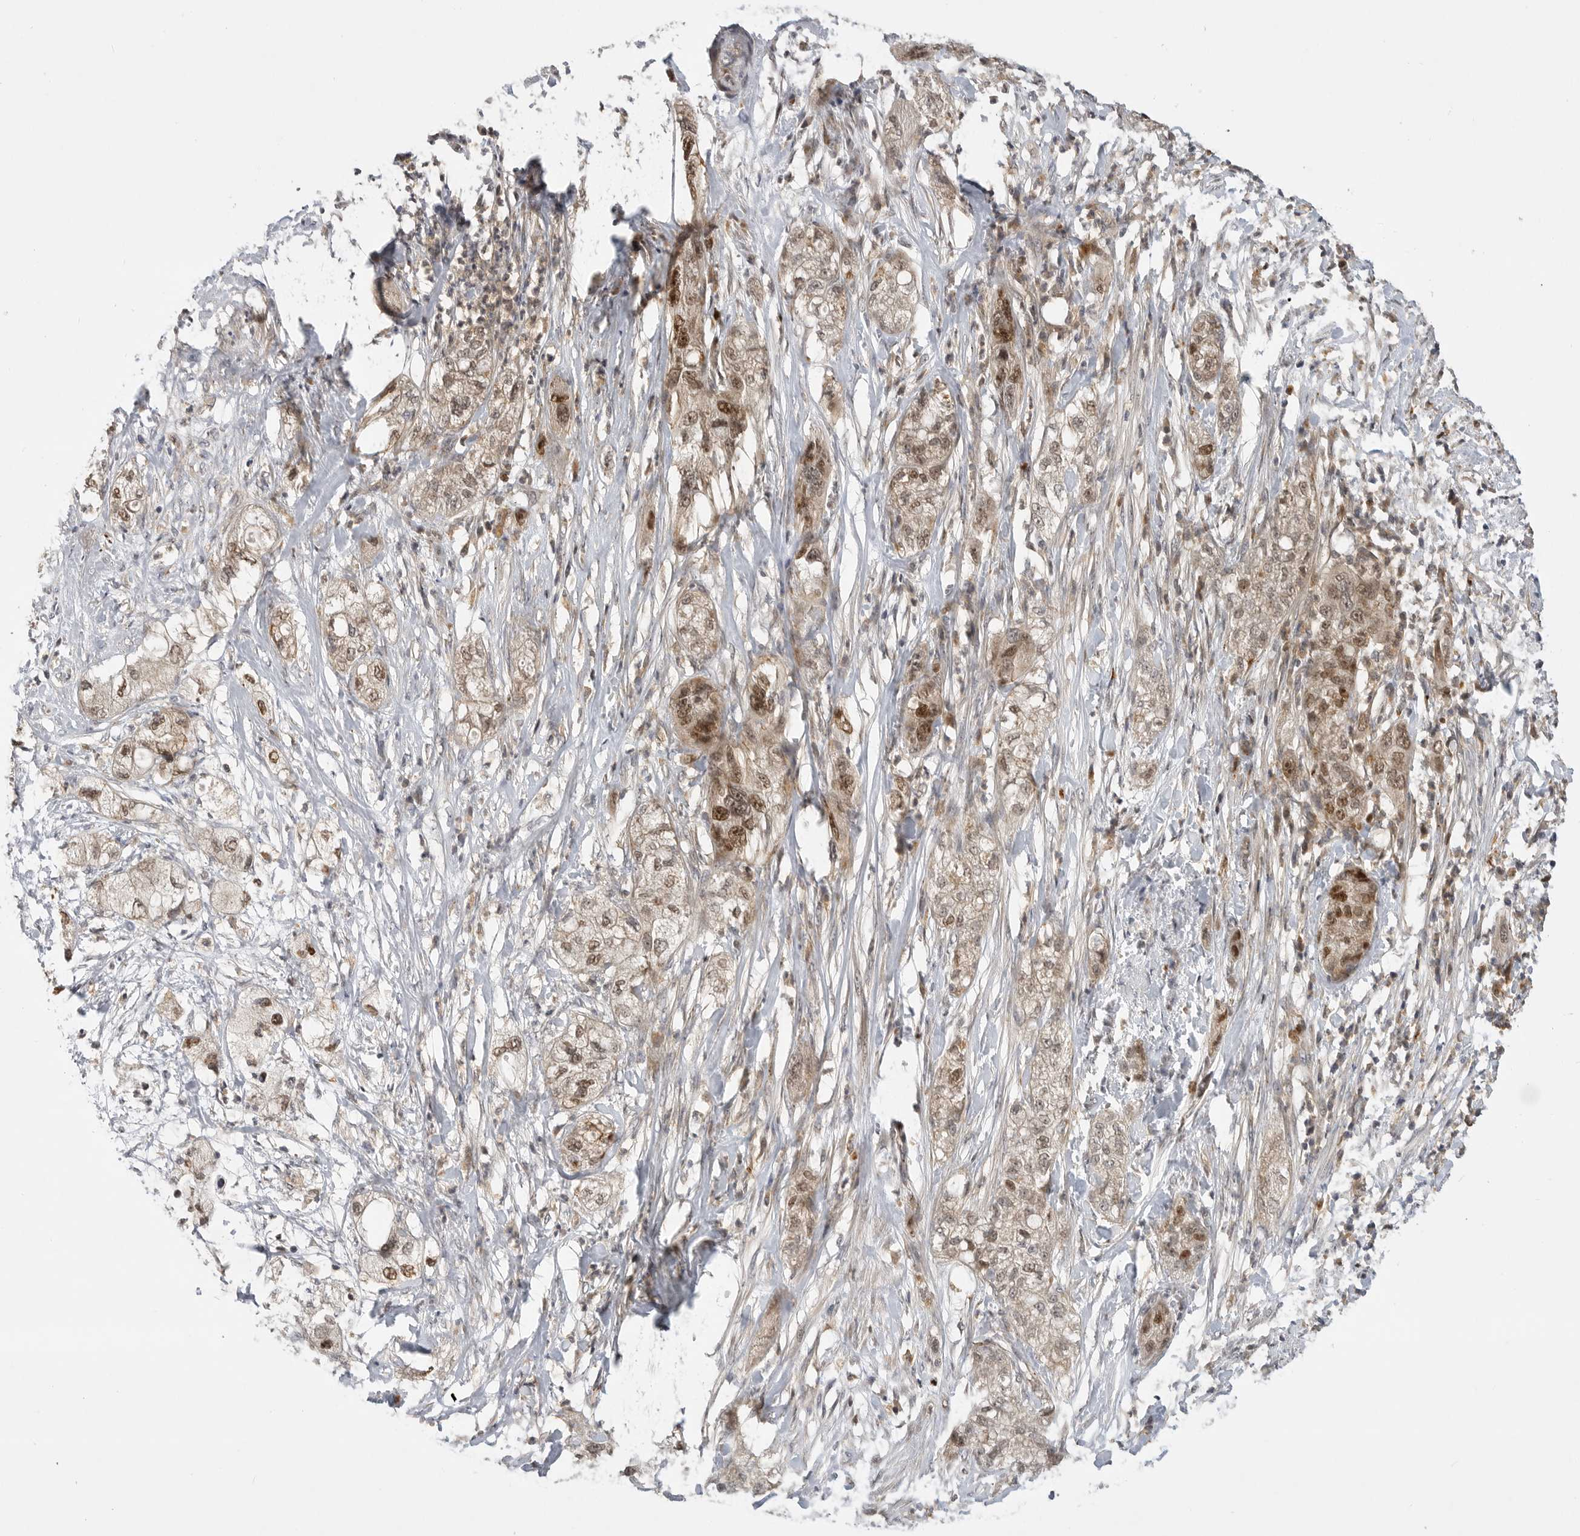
{"staining": {"intensity": "moderate", "quantity": ">75%", "location": "cytoplasmic/membranous,nuclear"}, "tissue": "pancreatic cancer", "cell_type": "Tumor cells", "image_type": "cancer", "snomed": [{"axis": "morphology", "description": "Adenocarcinoma, NOS"}, {"axis": "topography", "description": "Pancreas"}], "caption": "A medium amount of moderate cytoplasmic/membranous and nuclear staining is seen in approximately >75% of tumor cells in adenocarcinoma (pancreatic) tissue.", "gene": "CSNK1G3", "patient": {"sex": "female", "age": 78}}